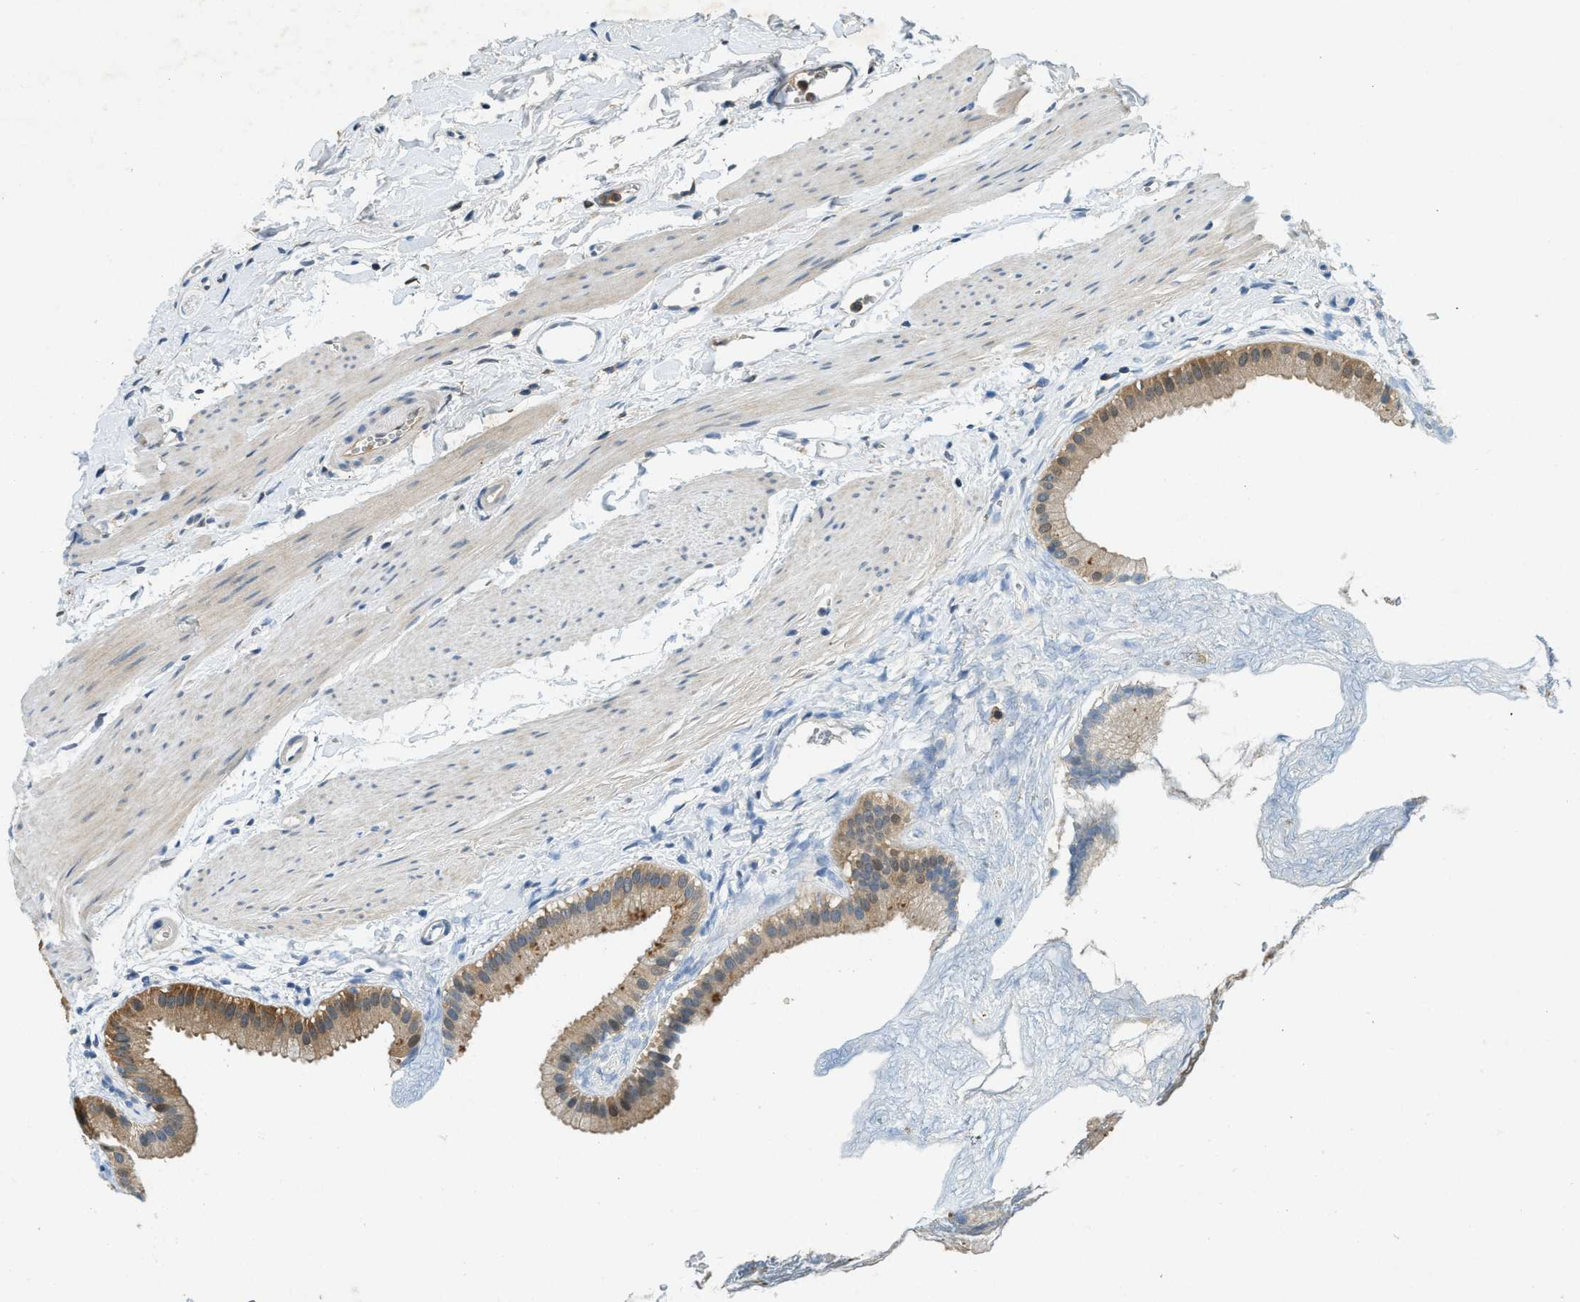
{"staining": {"intensity": "moderate", "quantity": ">75%", "location": "cytoplasmic/membranous"}, "tissue": "gallbladder", "cell_type": "Glandular cells", "image_type": "normal", "snomed": [{"axis": "morphology", "description": "Normal tissue, NOS"}, {"axis": "topography", "description": "Gallbladder"}], "caption": "Gallbladder stained with DAB (3,3'-diaminobenzidine) IHC displays medium levels of moderate cytoplasmic/membranous expression in approximately >75% of glandular cells. (IHC, brightfield microscopy, high magnification).", "gene": "GMPPB", "patient": {"sex": "female", "age": 64}}